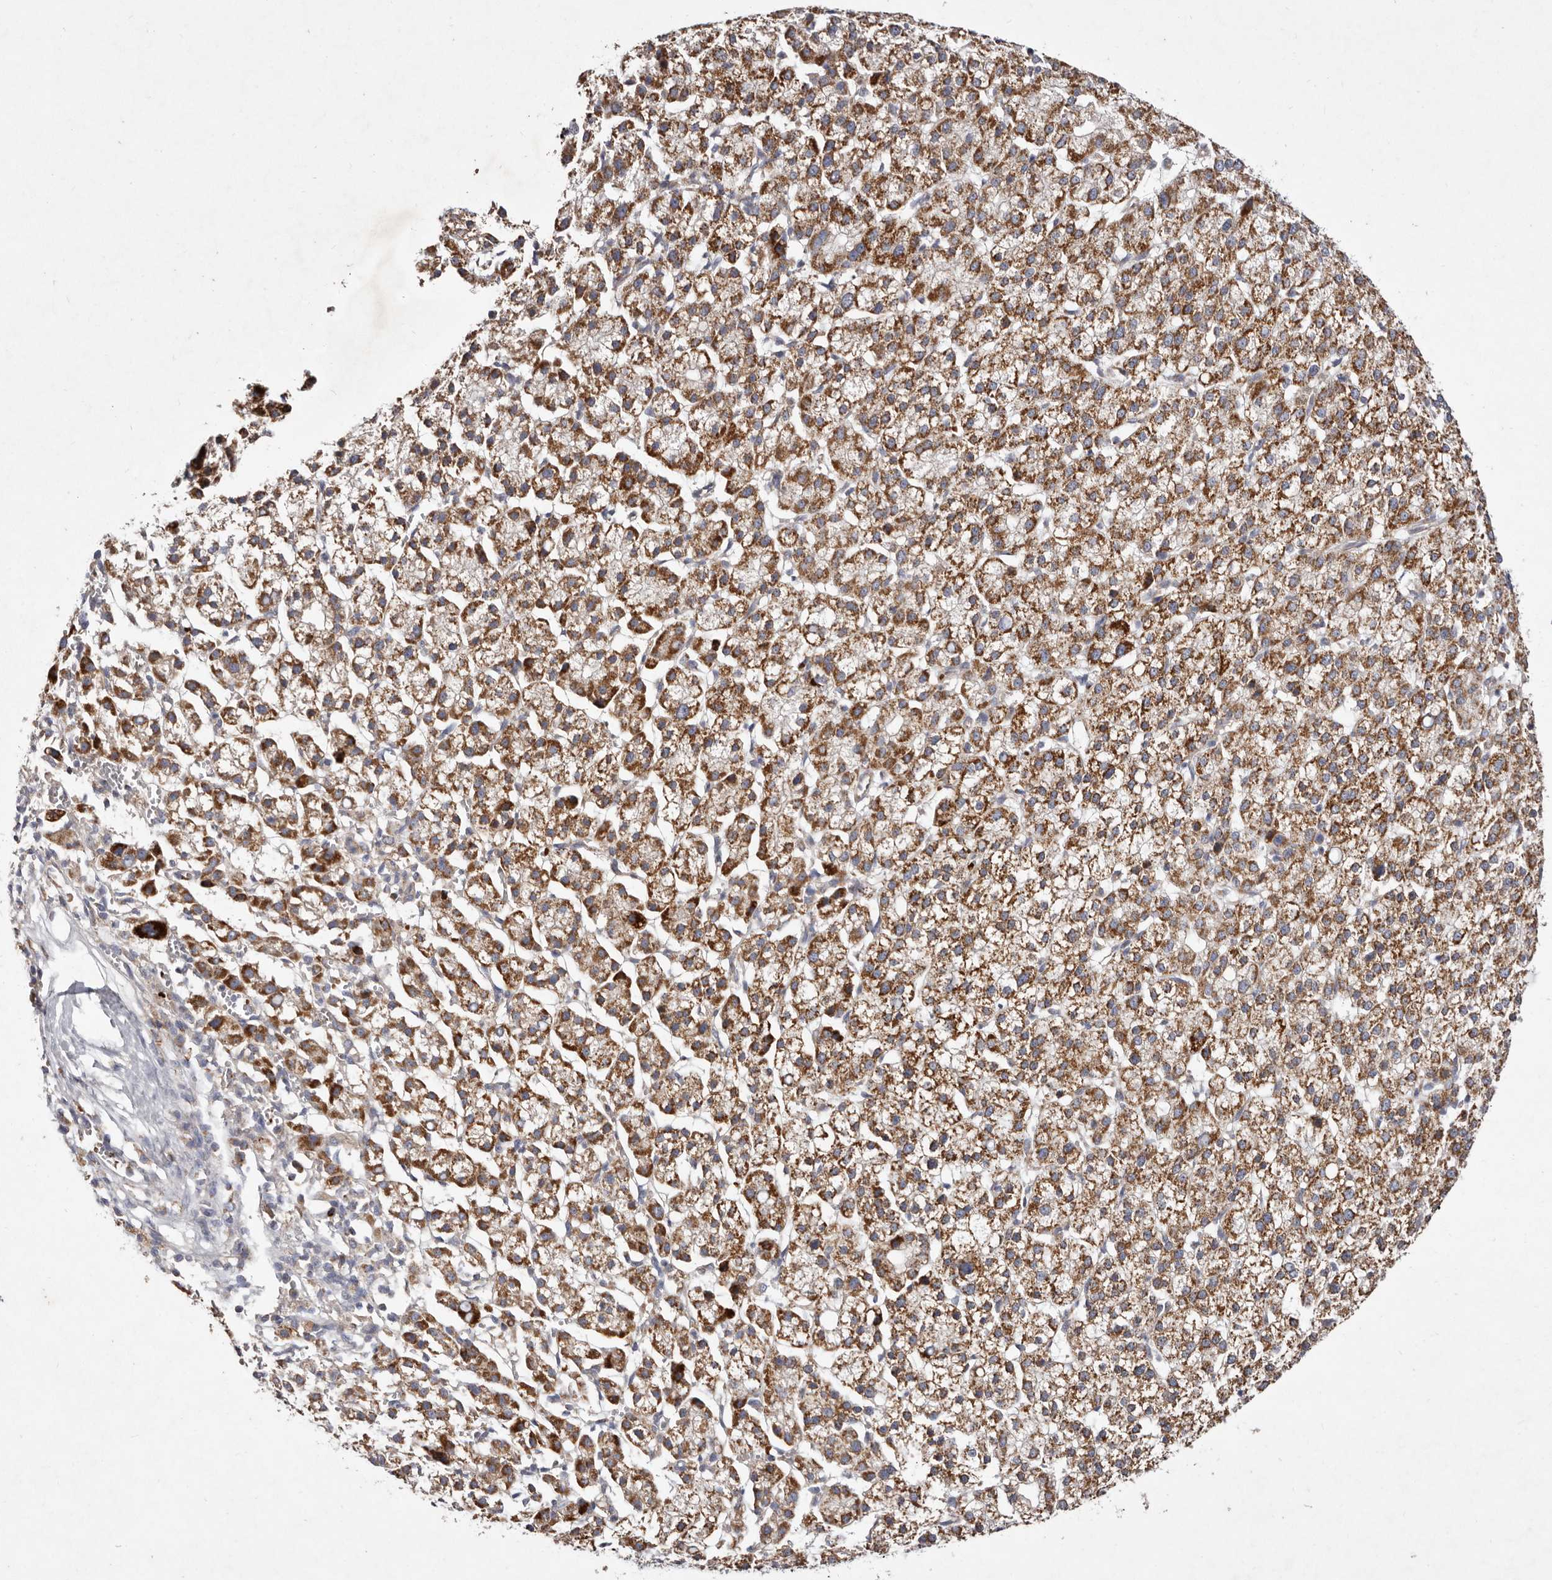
{"staining": {"intensity": "moderate", "quantity": ">75%", "location": "cytoplasmic/membranous"}, "tissue": "liver cancer", "cell_type": "Tumor cells", "image_type": "cancer", "snomed": [{"axis": "morphology", "description": "Carcinoma, Hepatocellular, NOS"}, {"axis": "topography", "description": "Liver"}], "caption": "Liver hepatocellular carcinoma stained with DAB (3,3'-diaminobenzidine) IHC displays medium levels of moderate cytoplasmic/membranous positivity in approximately >75% of tumor cells. (Stains: DAB in brown, nuclei in blue, Microscopy: brightfield microscopy at high magnification).", "gene": "SLC25A20", "patient": {"sex": "female", "age": 58}}